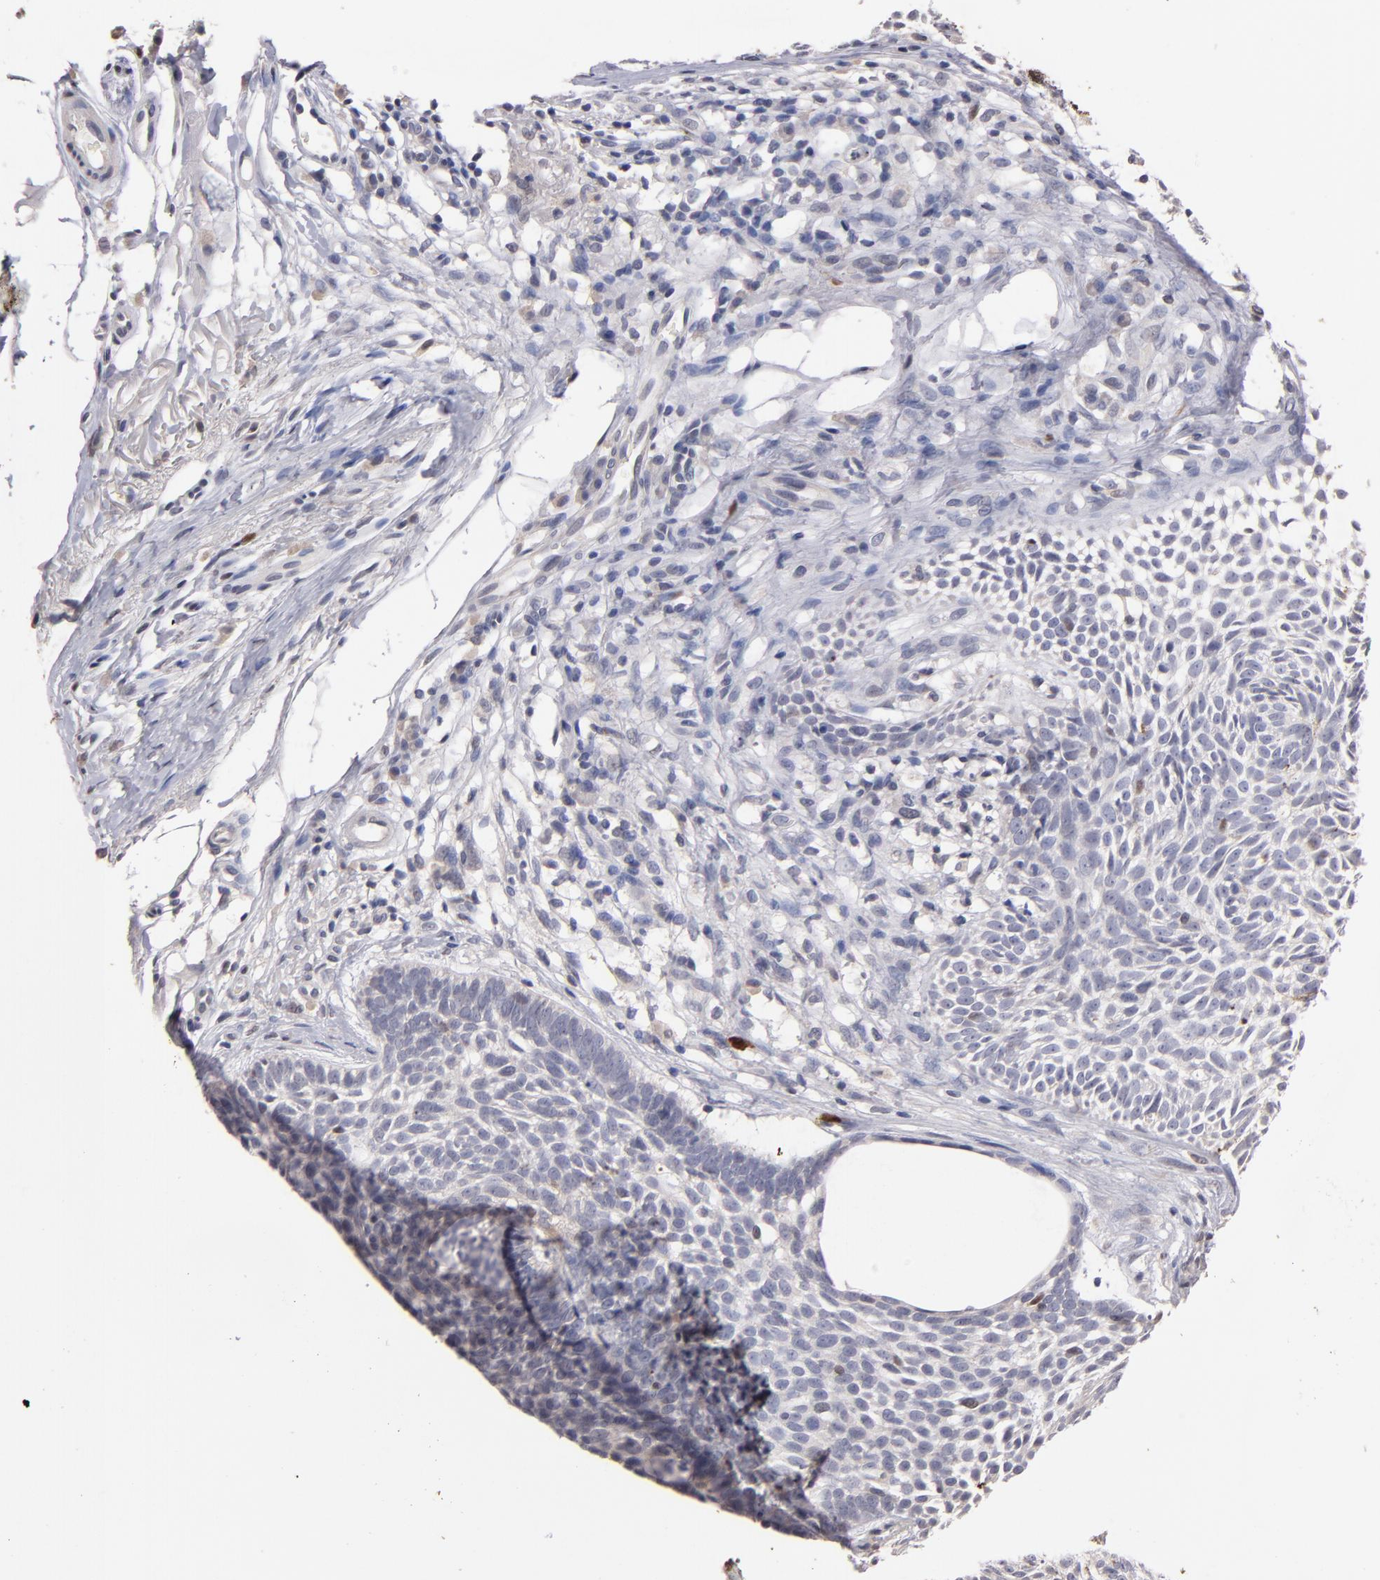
{"staining": {"intensity": "moderate", "quantity": "<25%", "location": "cytoplasmic/membranous,nuclear"}, "tissue": "skin cancer", "cell_type": "Tumor cells", "image_type": "cancer", "snomed": [{"axis": "morphology", "description": "Basal cell carcinoma"}, {"axis": "topography", "description": "Skin"}], "caption": "Human skin basal cell carcinoma stained with a brown dye exhibits moderate cytoplasmic/membranous and nuclear positive positivity in approximately <25% of tumor cells.", "gene": "S100A1", "patient": {"sex": "male", "age": 74}}